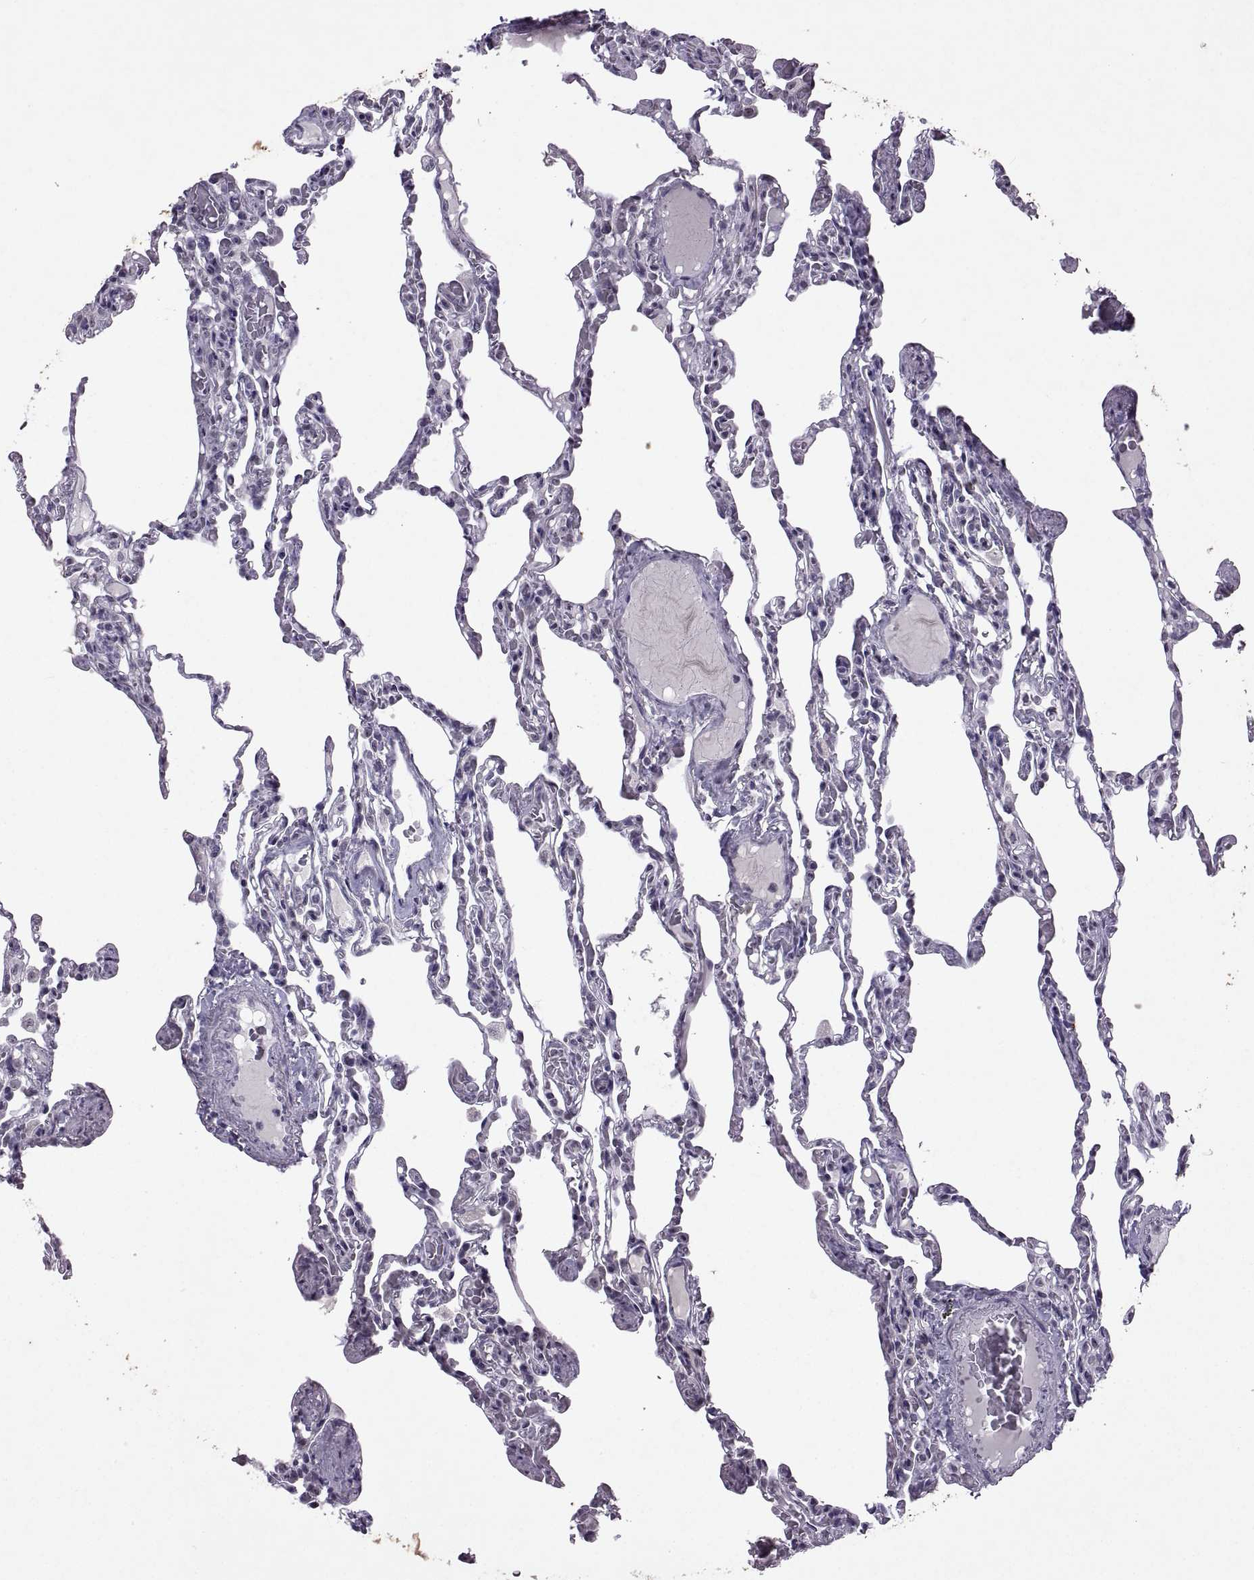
{"staining": {"intensity": "negative", "quantity": "none", "location": "none"}, "tissue": "lung", "cell_type": "Alveolar cells", "image_type": "normal", "snomed": [{"axis": "morphology", "description": "Normal tissue, NOS"}, {"axis": "topography", "description": "Lung"}], "caption": "High power microscopy image of an immunohistochemistry histopathology image of normal lung, revealing no significant positivity in alveolar cells.", "gene": "SINHCAF", "patient": {"sex": "female", "age": 43}}